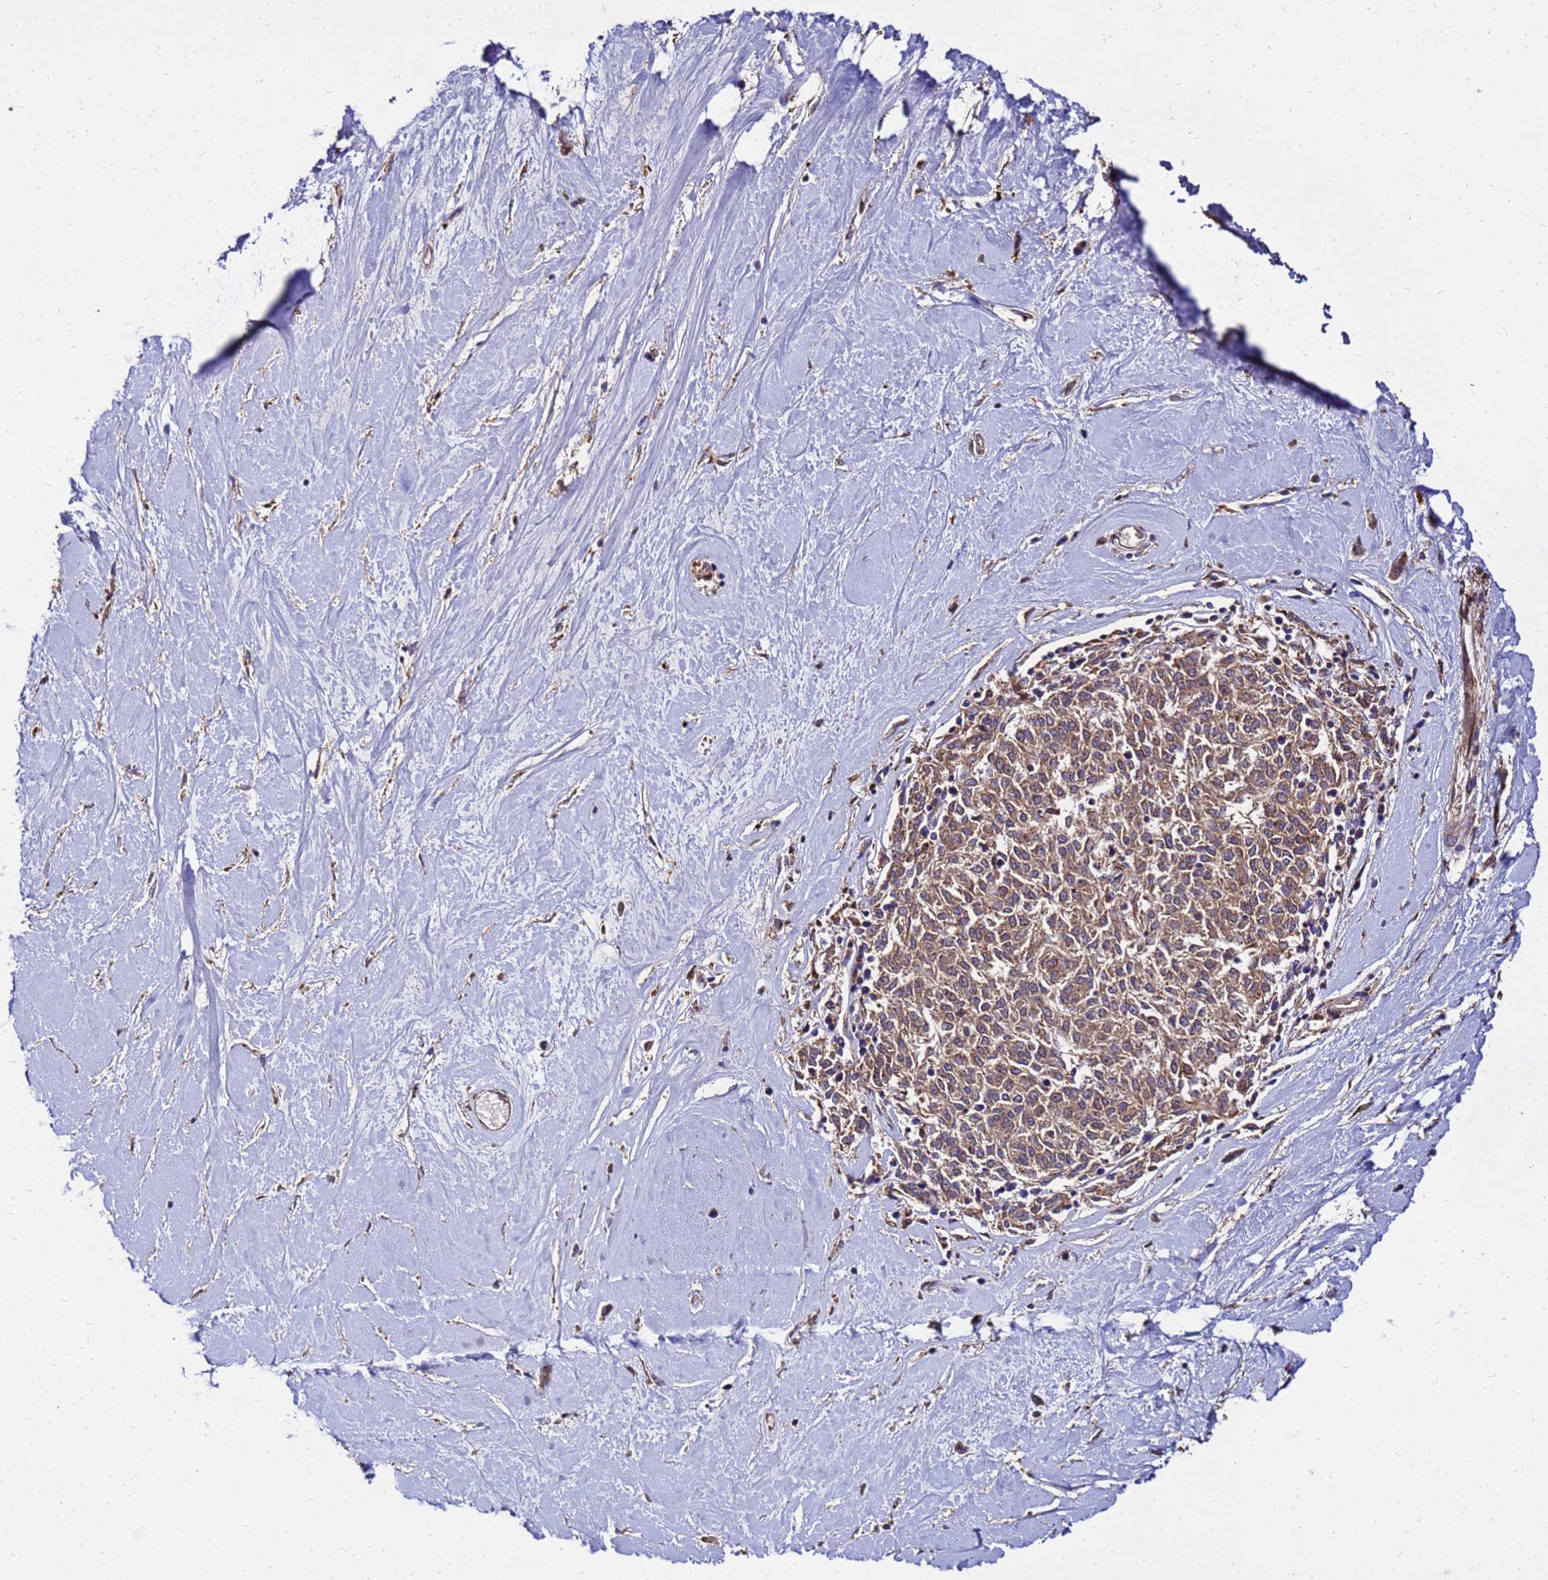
{"staining": {"intensity": "strong", "quantity": ">75%", "location": "cytoplasmic/membranous"}, "tissue": "melanoma", "cell_type": "Tumor cells", "image_type": "cancer", "snomed": [{"axis": "morphology", "description": "Malignant melanoma, NOS"}, {"axis": "topography", "description": "Skin"}], "caption": "An image showing strong cytoplasmic/membranous staining in about >75% of tumor cells in melanoma, as visualized by brown immunohistochemical staining.", "gene": "WWC2", "patient": {"sex": "female", "age": 72}}